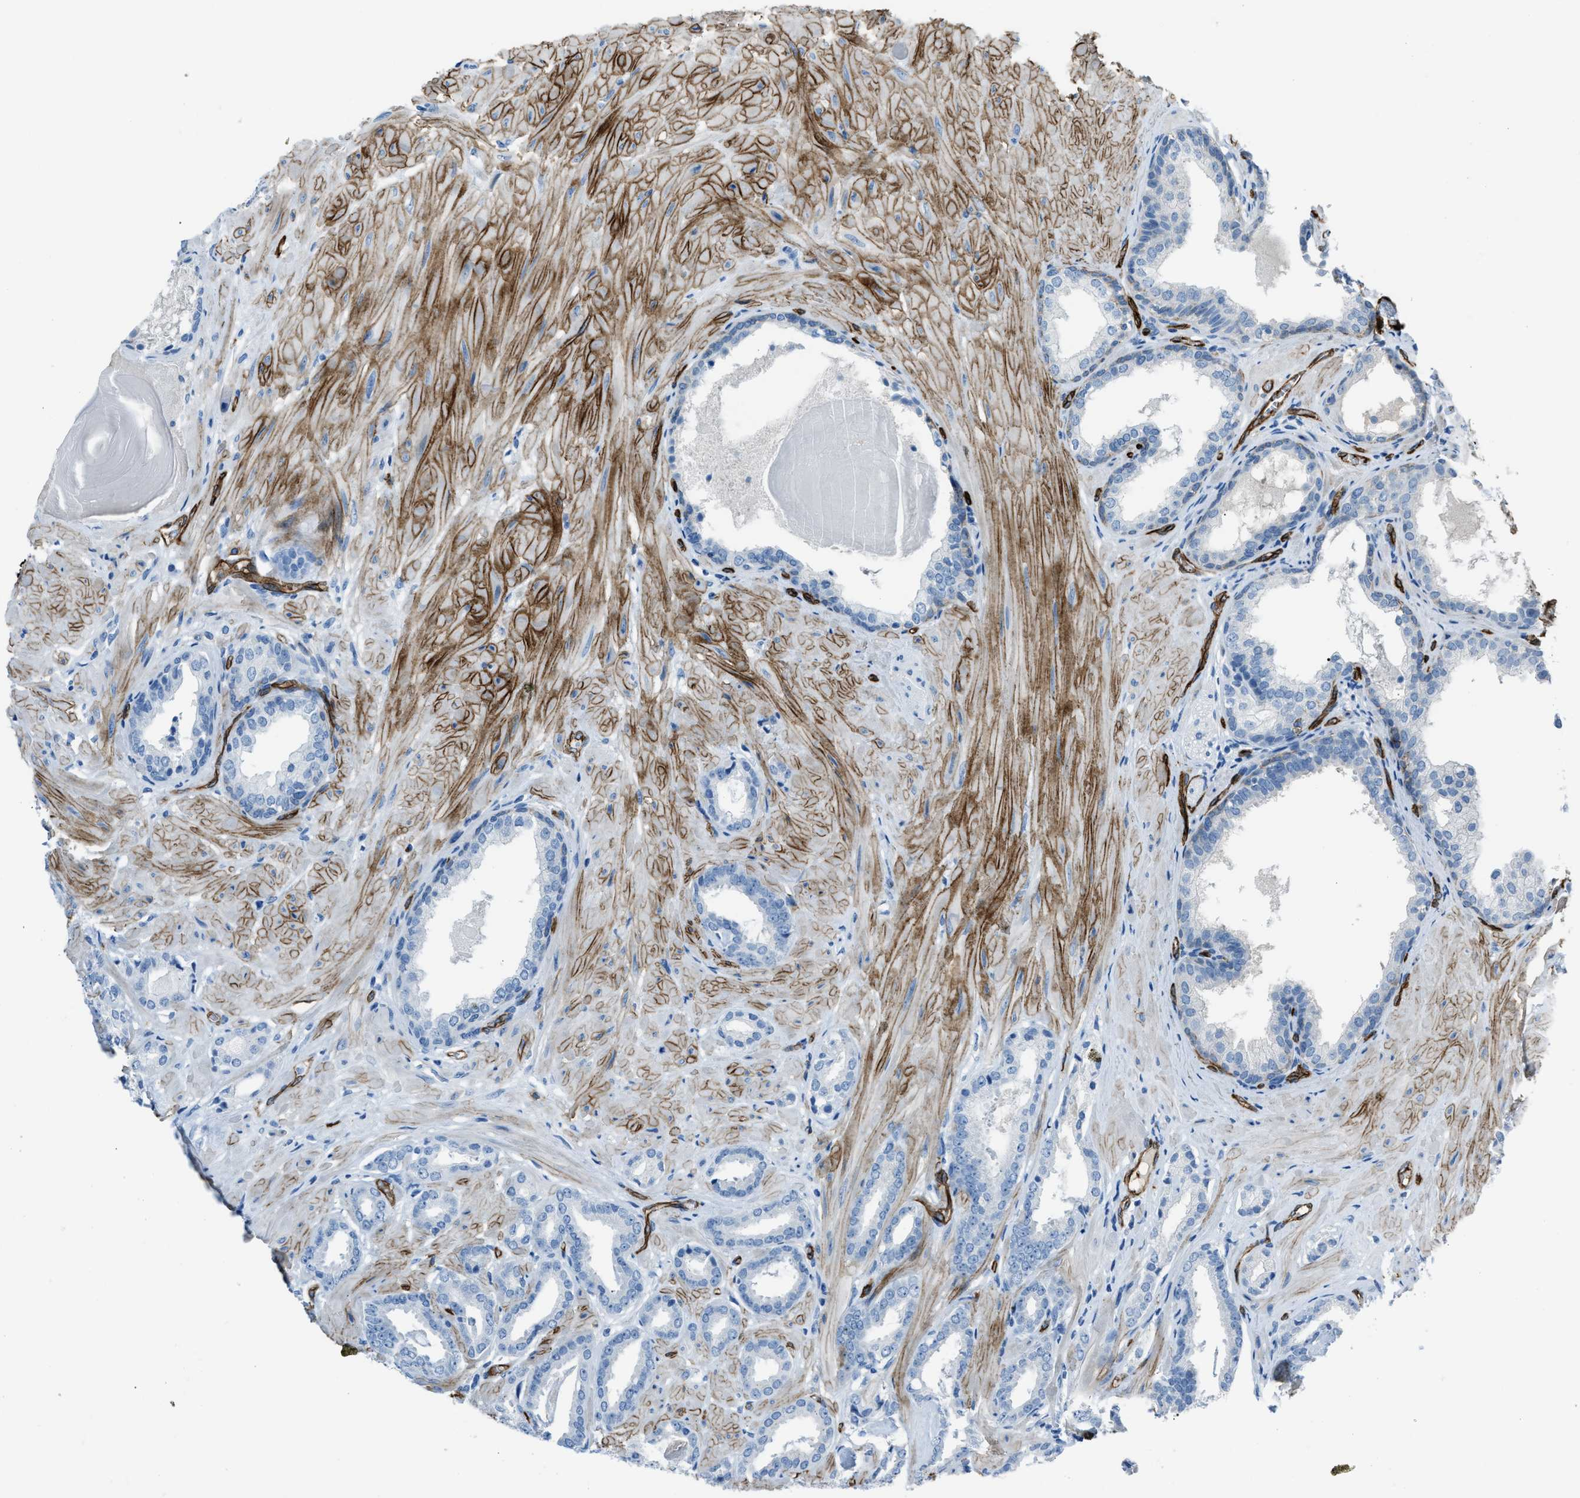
{"staining": {"intensity": "negative", "quantity": "none", "location": "none"}, "tissue": "prostate cancer", "cell_type": "Tumor cells", "image_type": "cancer", "snomed": [{"axis": "morphology", "description": "Adenocarcinoma, Low grade"}, {"axis": "topography", "description": "Prostate"}], "caption": "Tumor cells are negative for protein expression in human prostate cancer (adenocarcinoma (low-grade)).", "gene": "SLC22A15", "patient": {"sex": "male", "age": 53}}